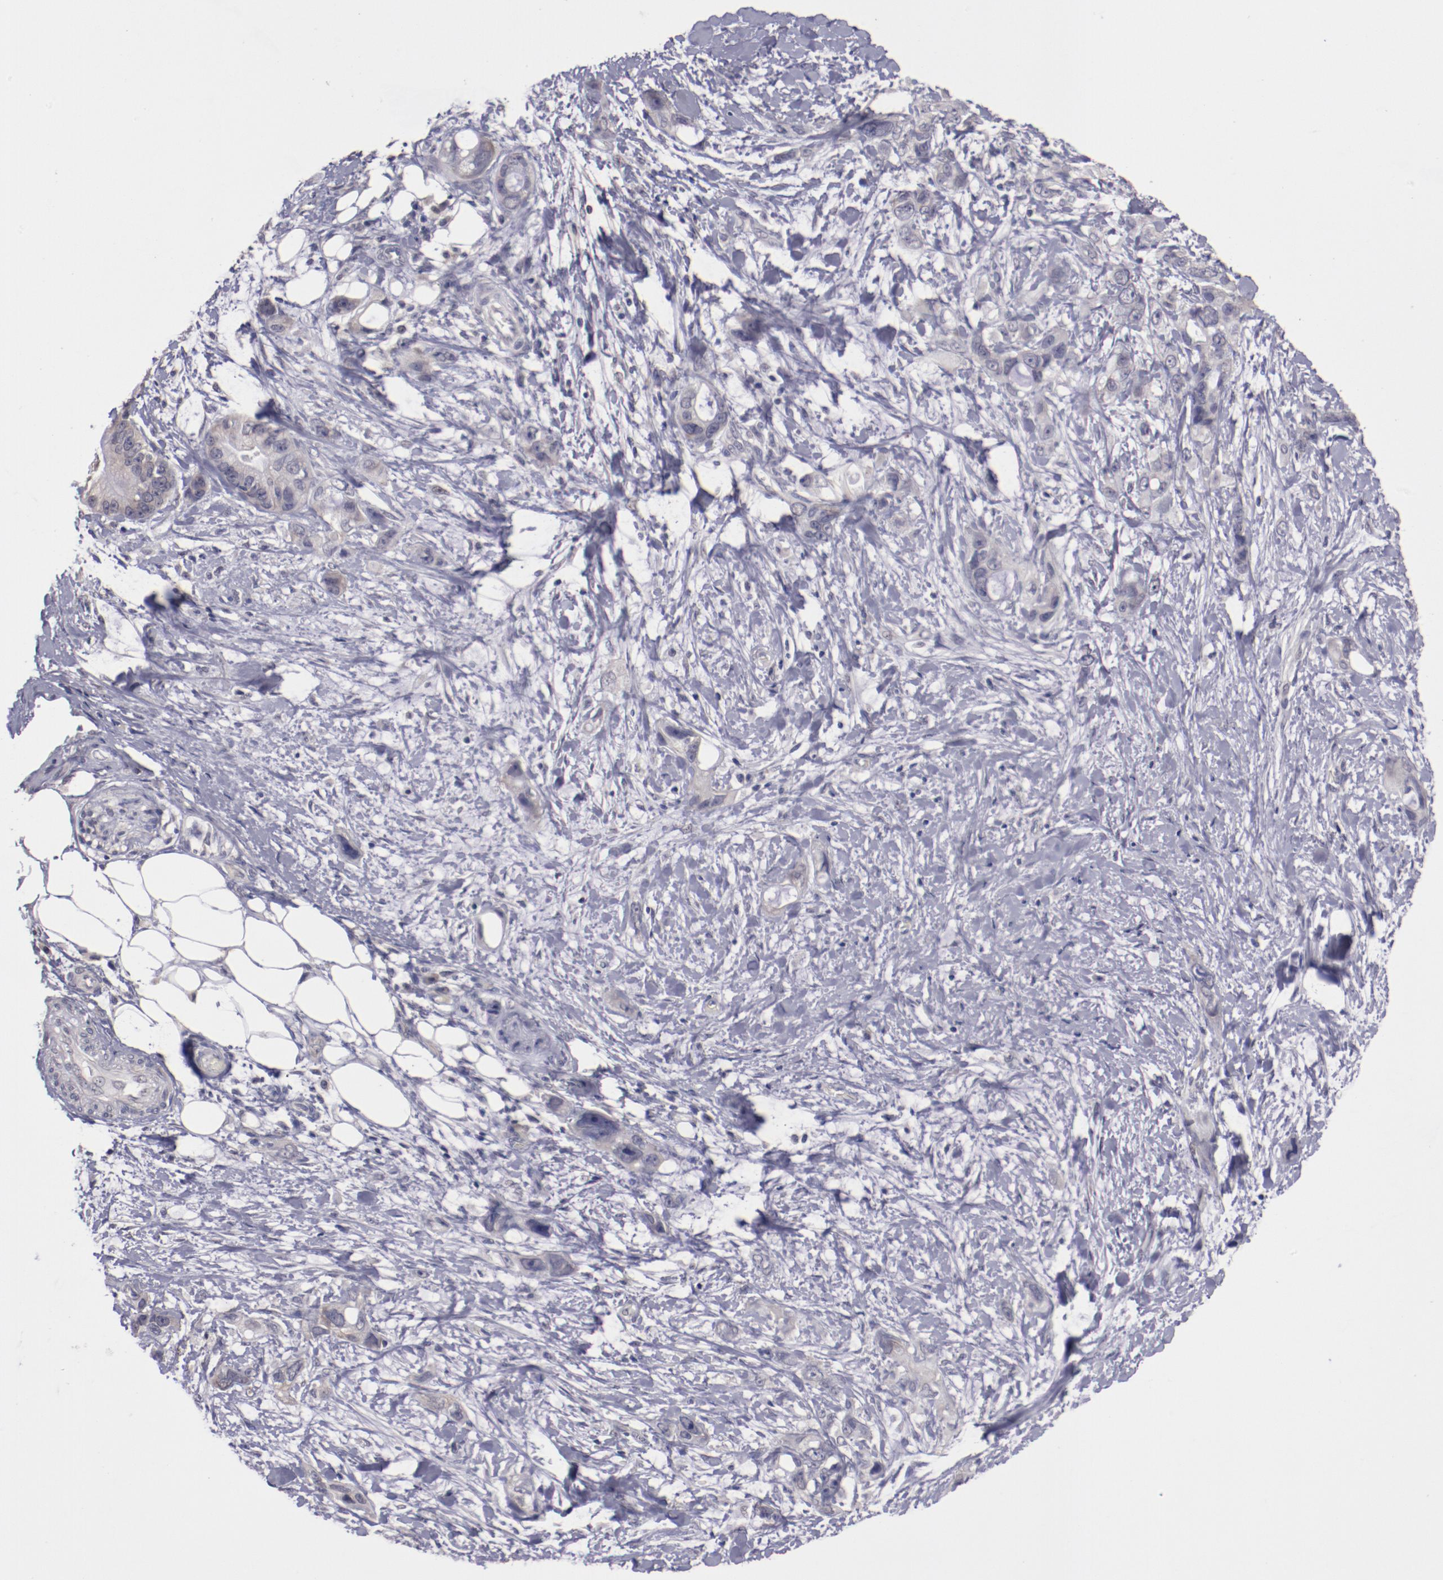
{"staining": {"intensity": "weak", "quantity": "<25%", "location": "cytoplasmic/membranous"}, "tissue": "stomach cancer", "cell_type": "Tumor cells", "image_type": "cancer", "snomed": [{"axis": "morphology", "description": "Adenocarcinoma, NOS"}, {"axis": "topography", "description": "Stomach, upper"}], "caption": "DAB (3,3'-diaminobenzidine) immunohistochemical staining of human stomach adenocarcinoma shows no significant positivity in tumor cells.", "gene": "NRXN3", "patient": {"sex": "male", "age": 47}}